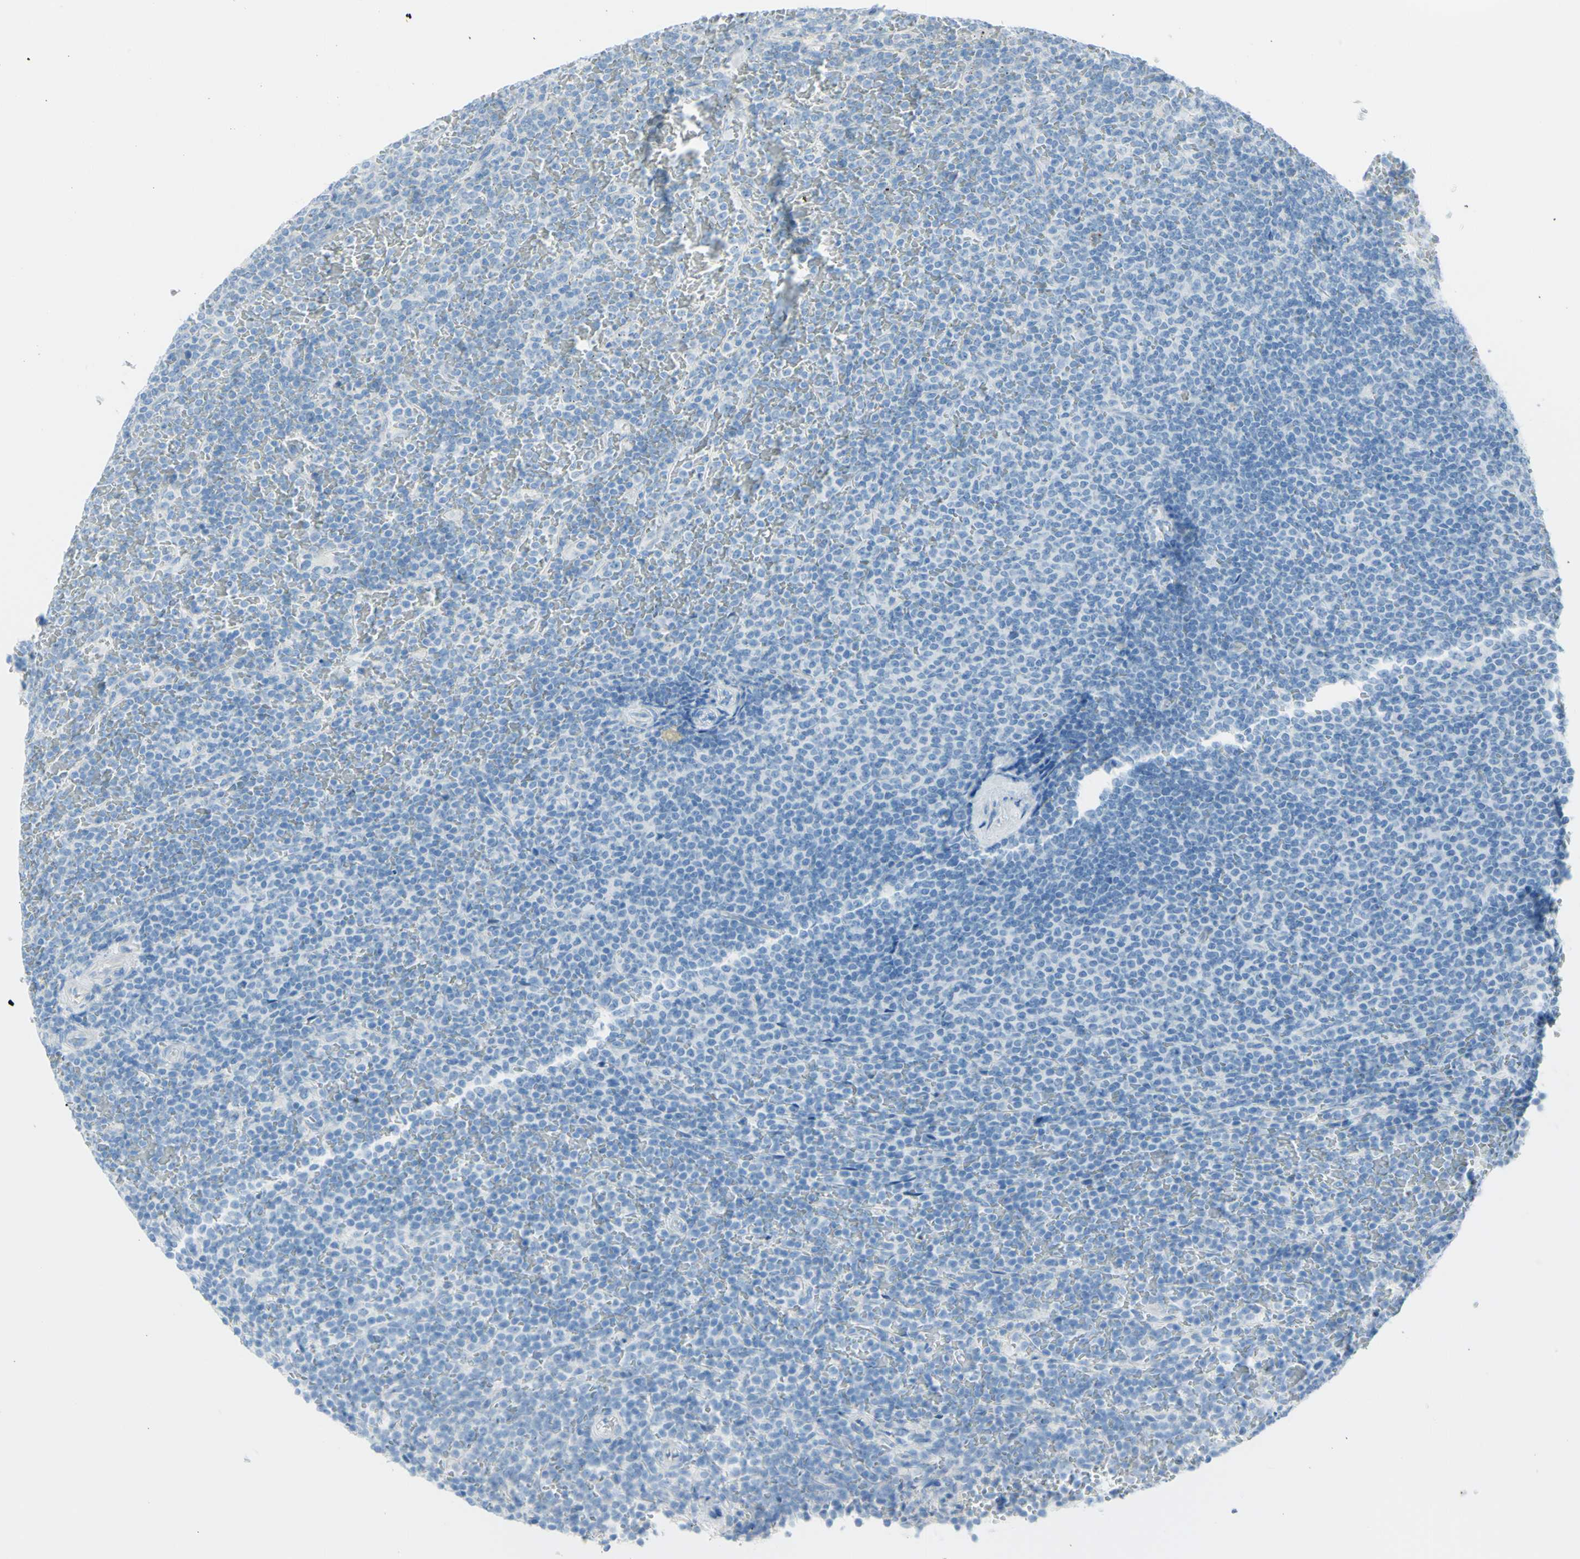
{"staining": {"intensity": "negative", "quantity": "none", "location": "none"}, "tissue": "lymphoma", "cell_type": "Tumor cells", "image_type": "cancer", "snomed": [{"axis": "morphology", "description": "Malignant lymphoma, non-Hodgkin's type, Low grade"}, {"axis": "topography", "description": "Spleen"}], "caption": "High magnification brightfield microscopy of malignant lymphoma, non-Hodgkin's type (low-grade) stained with DAB (brown) and counterstained with hematoxylin (blue): tumor cells show no significant positivity.", "gene": "TFPI2", "patient": {"sex": "female", "age": 77}}